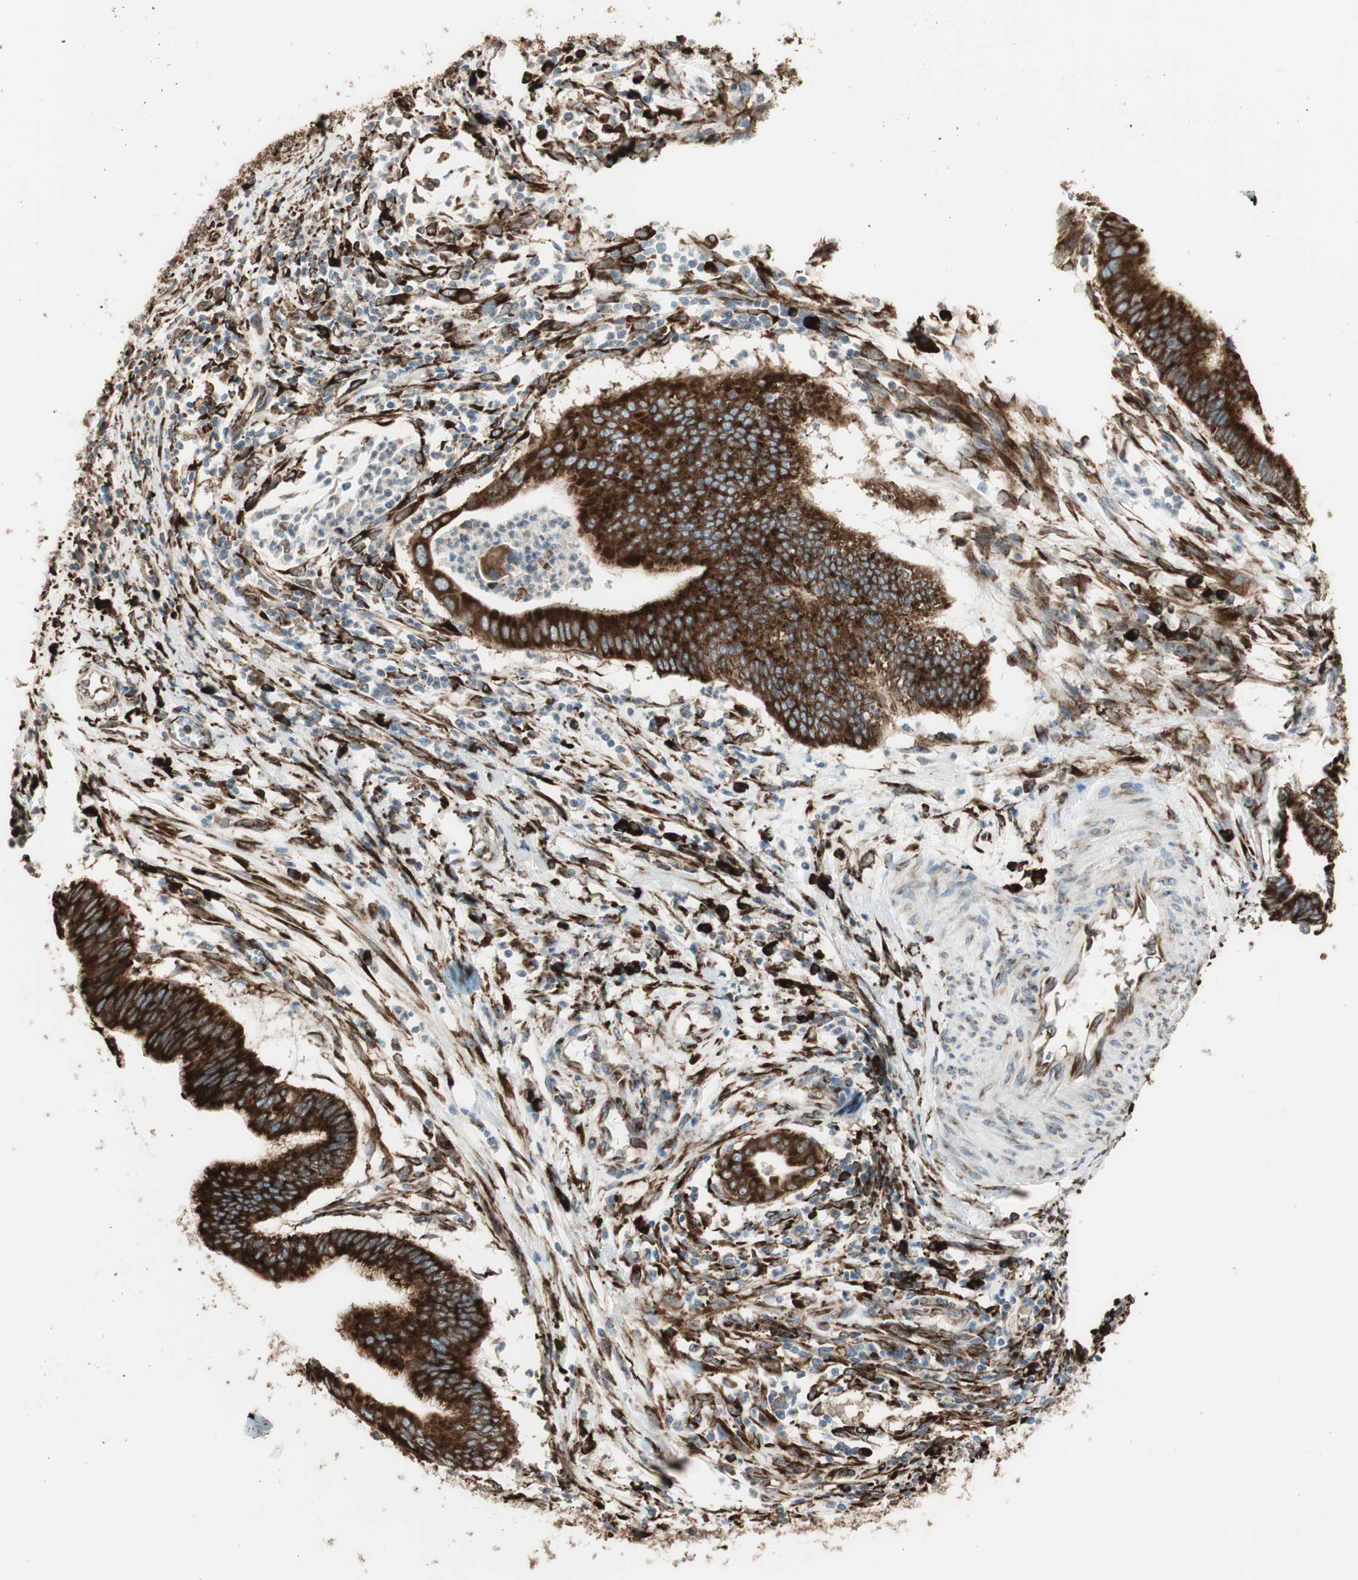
{"staining": {"intensity": "strong", "quantity": ">75%", "location": "cytoplasmic/membranous"}, "tissue": "cervical cancer", "cell_type": "Tumor cells", "image_type": "cancer", "snomed": [{"axis": "morphology", "description": "Adenocarcinoma, NOS"}, {"axis": "topography", "description": "Cervix"}], "caption": "The immunohistochemical stain labels strong cytoplasmic/membranous staining in tumor cells of cervical cancer (adenocarcinoma) tissue.", "gene": "RRBP1", "patient": {"sex": "female", "age": 36}}